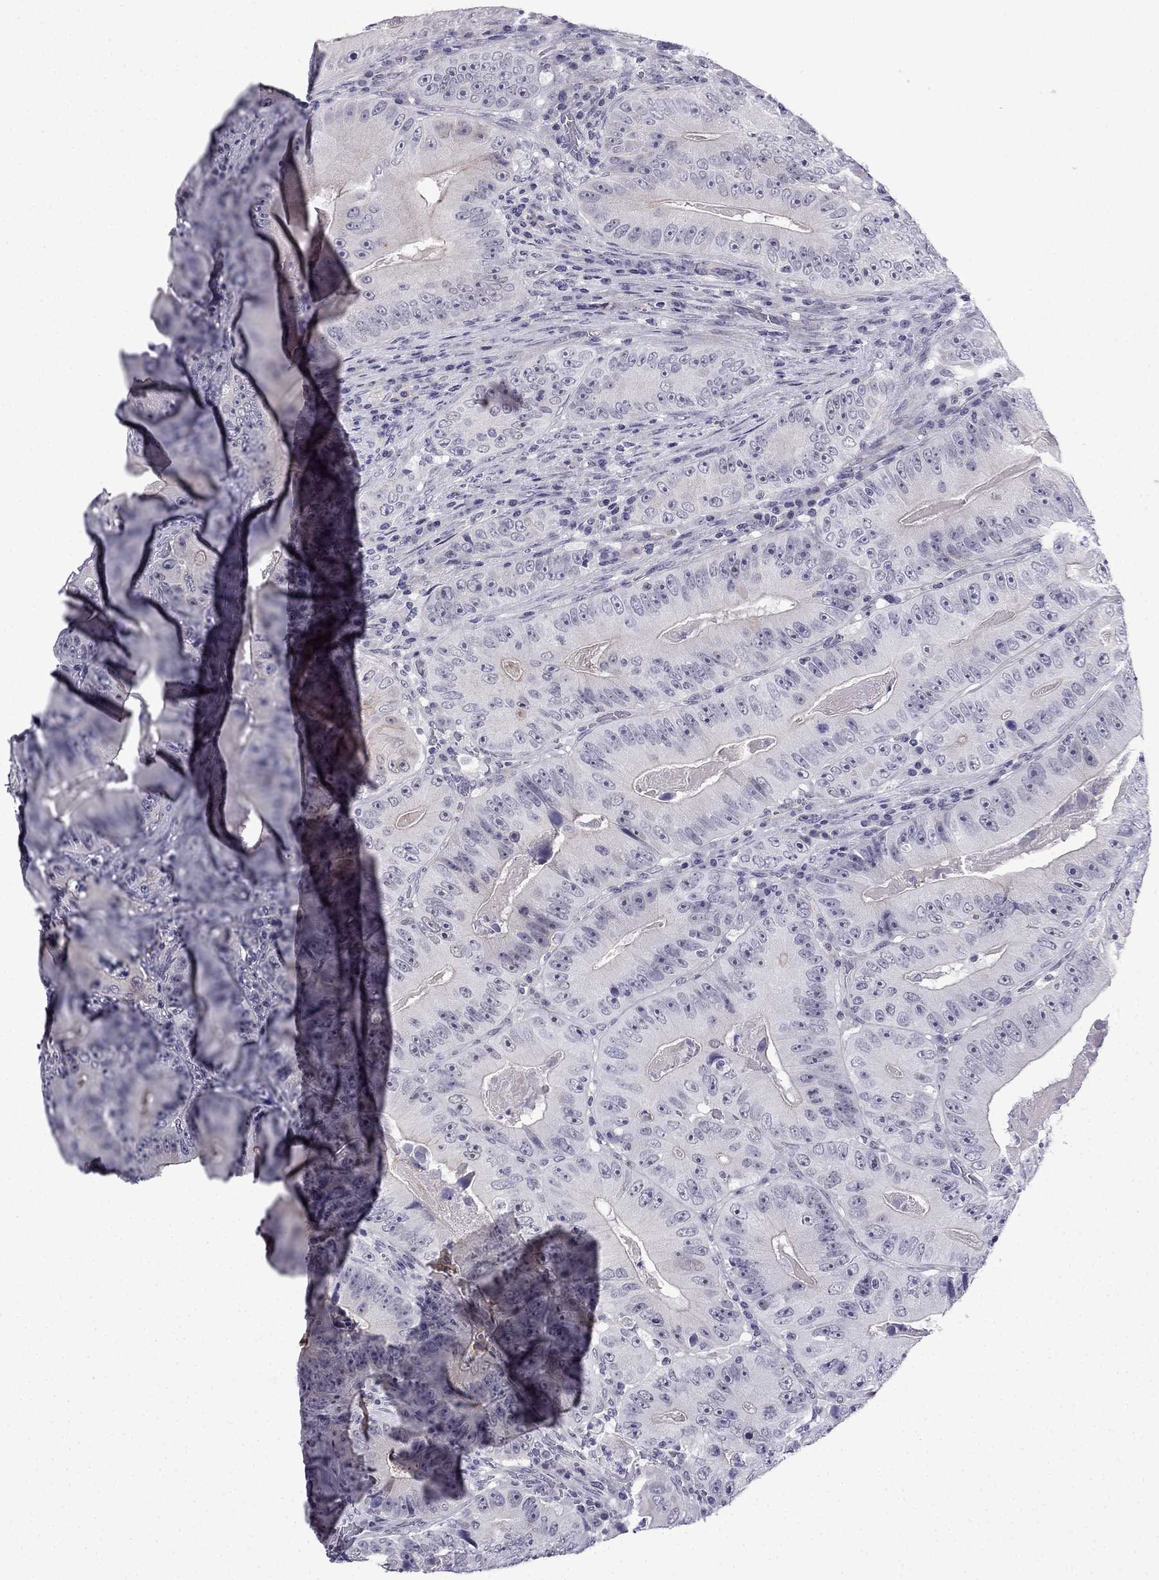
{"staining": {"intensity": "negative", "quantity": "none", "location": "none"}, "tissue": "colorectal cancer", "cell_type": "Tumor cells", "image_type": "cancer", "snomed": [{"axis": "morphology", "description": "Adenocarcinoma, NOS"}, {"axis": "topography", "description": "Colon"}], "caption": "IHC photomicrograph of neoplastic tissue: human colorectal cancer (adenocarcinoma) stained with DAB exhibits no significant protein staining in tumor cells. The staining was performed using DAB (3,3'-diaminobenzidine) to visualize the protein expression in brown, while the nuclei were stained in blue with hematoxylin (Magnification: 20x).", "gene": "POM121L12", "patient": {"sex": "female", "age": 86}}